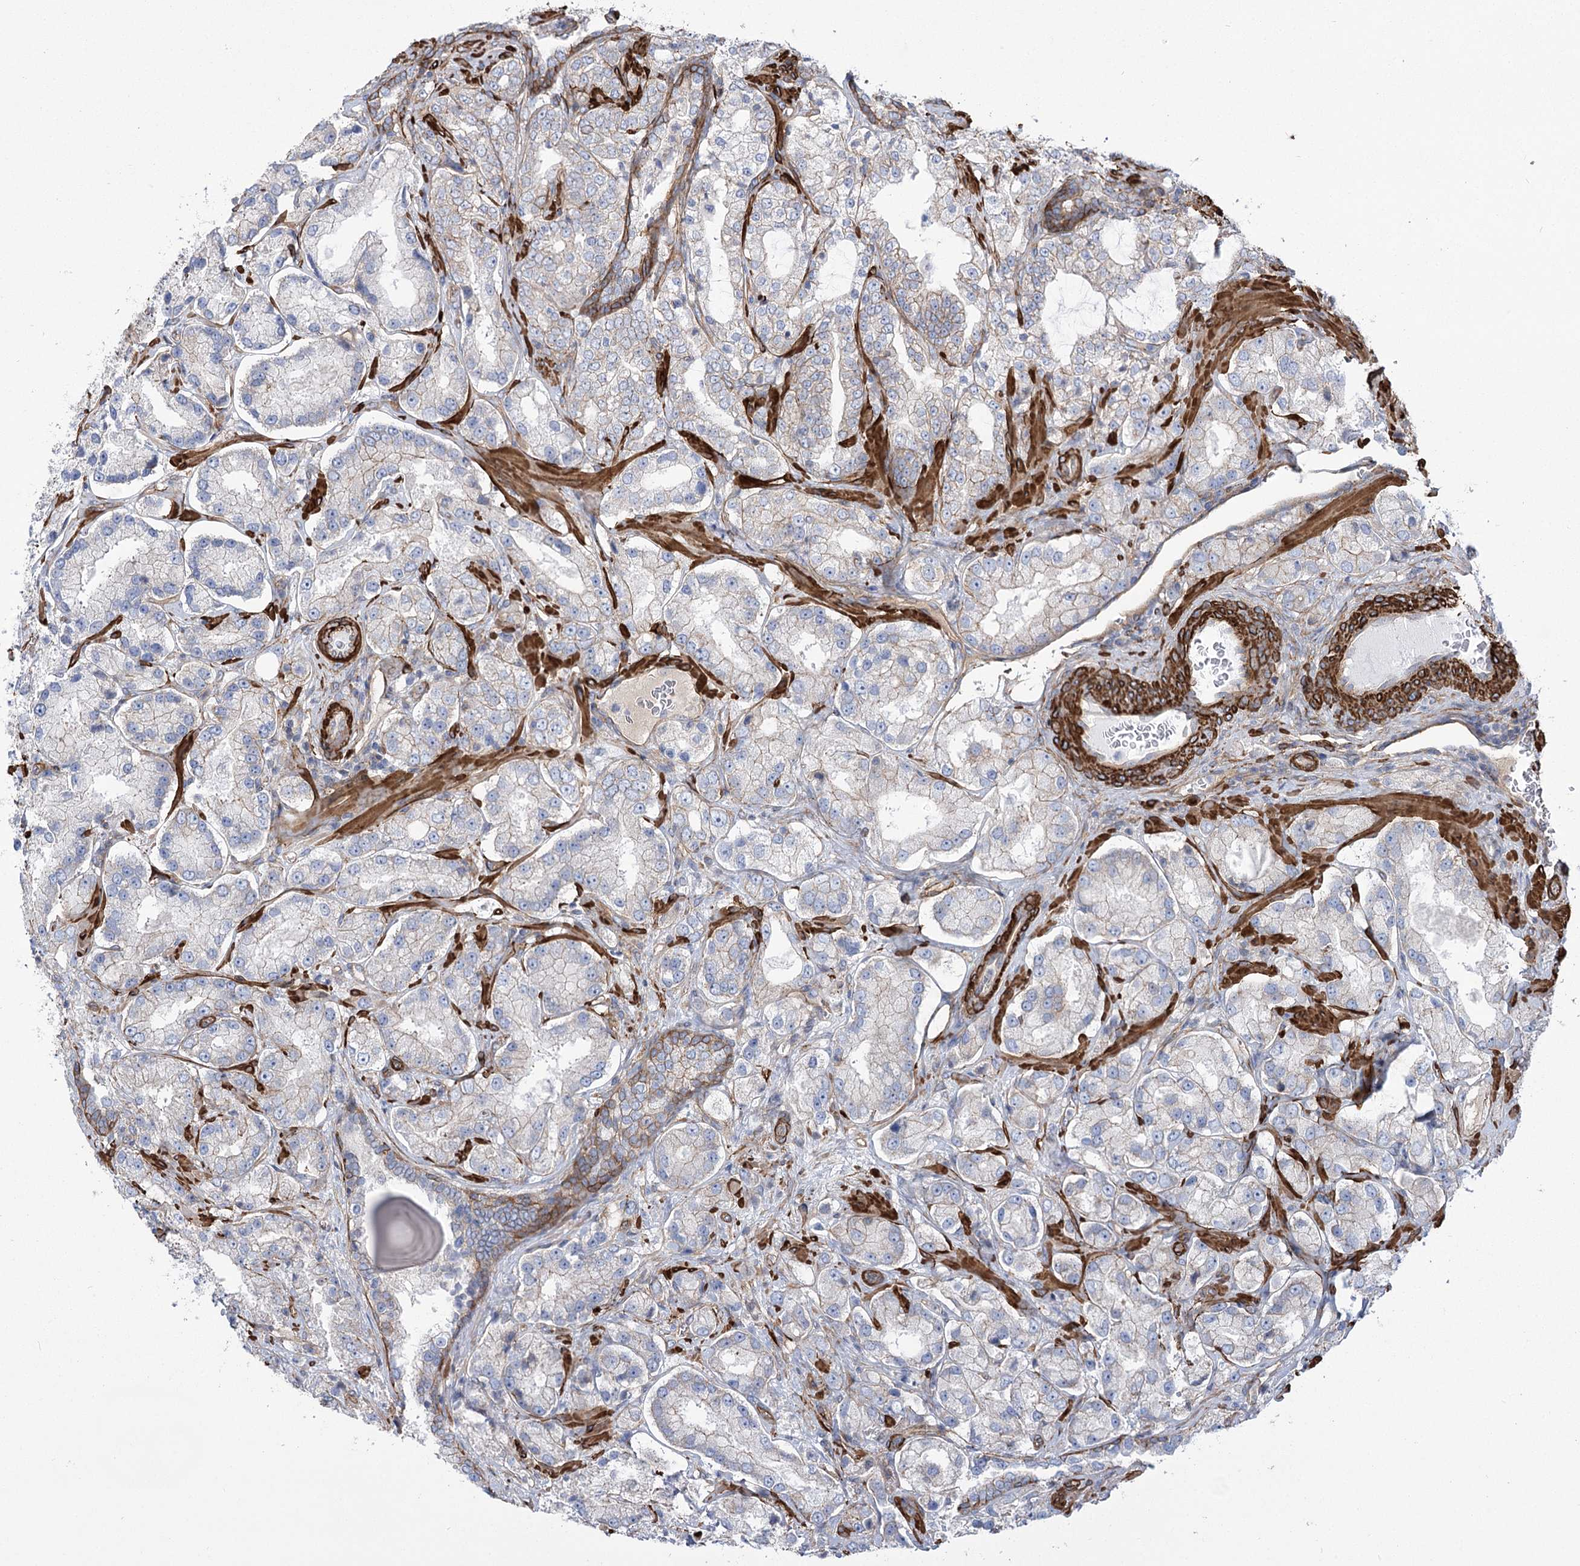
{"staining": {"intensity": "weak", "quantity": "25%-75%", "location": "cytoplasmic/membranous"}, "tissue": "prostate cancer", "cell_type": "Tumor cells", "image_type": "cancer", "snomed": [{"axis": "morphology", "description": "Adenocarcinoma, High grade"}, {"axis": "topography", "description": "Prostate"}], "caption": "An immunohistochemistry micrograph of tumor tissue is shown. Protein staining in brown labels weak cytoplasmic/membranous positivity in prostate cancer (high-grade adenocarcinoma) within tumor cells.", "gene": "PLEKHA5", "patient": {"sex": "male", "age": 64}}